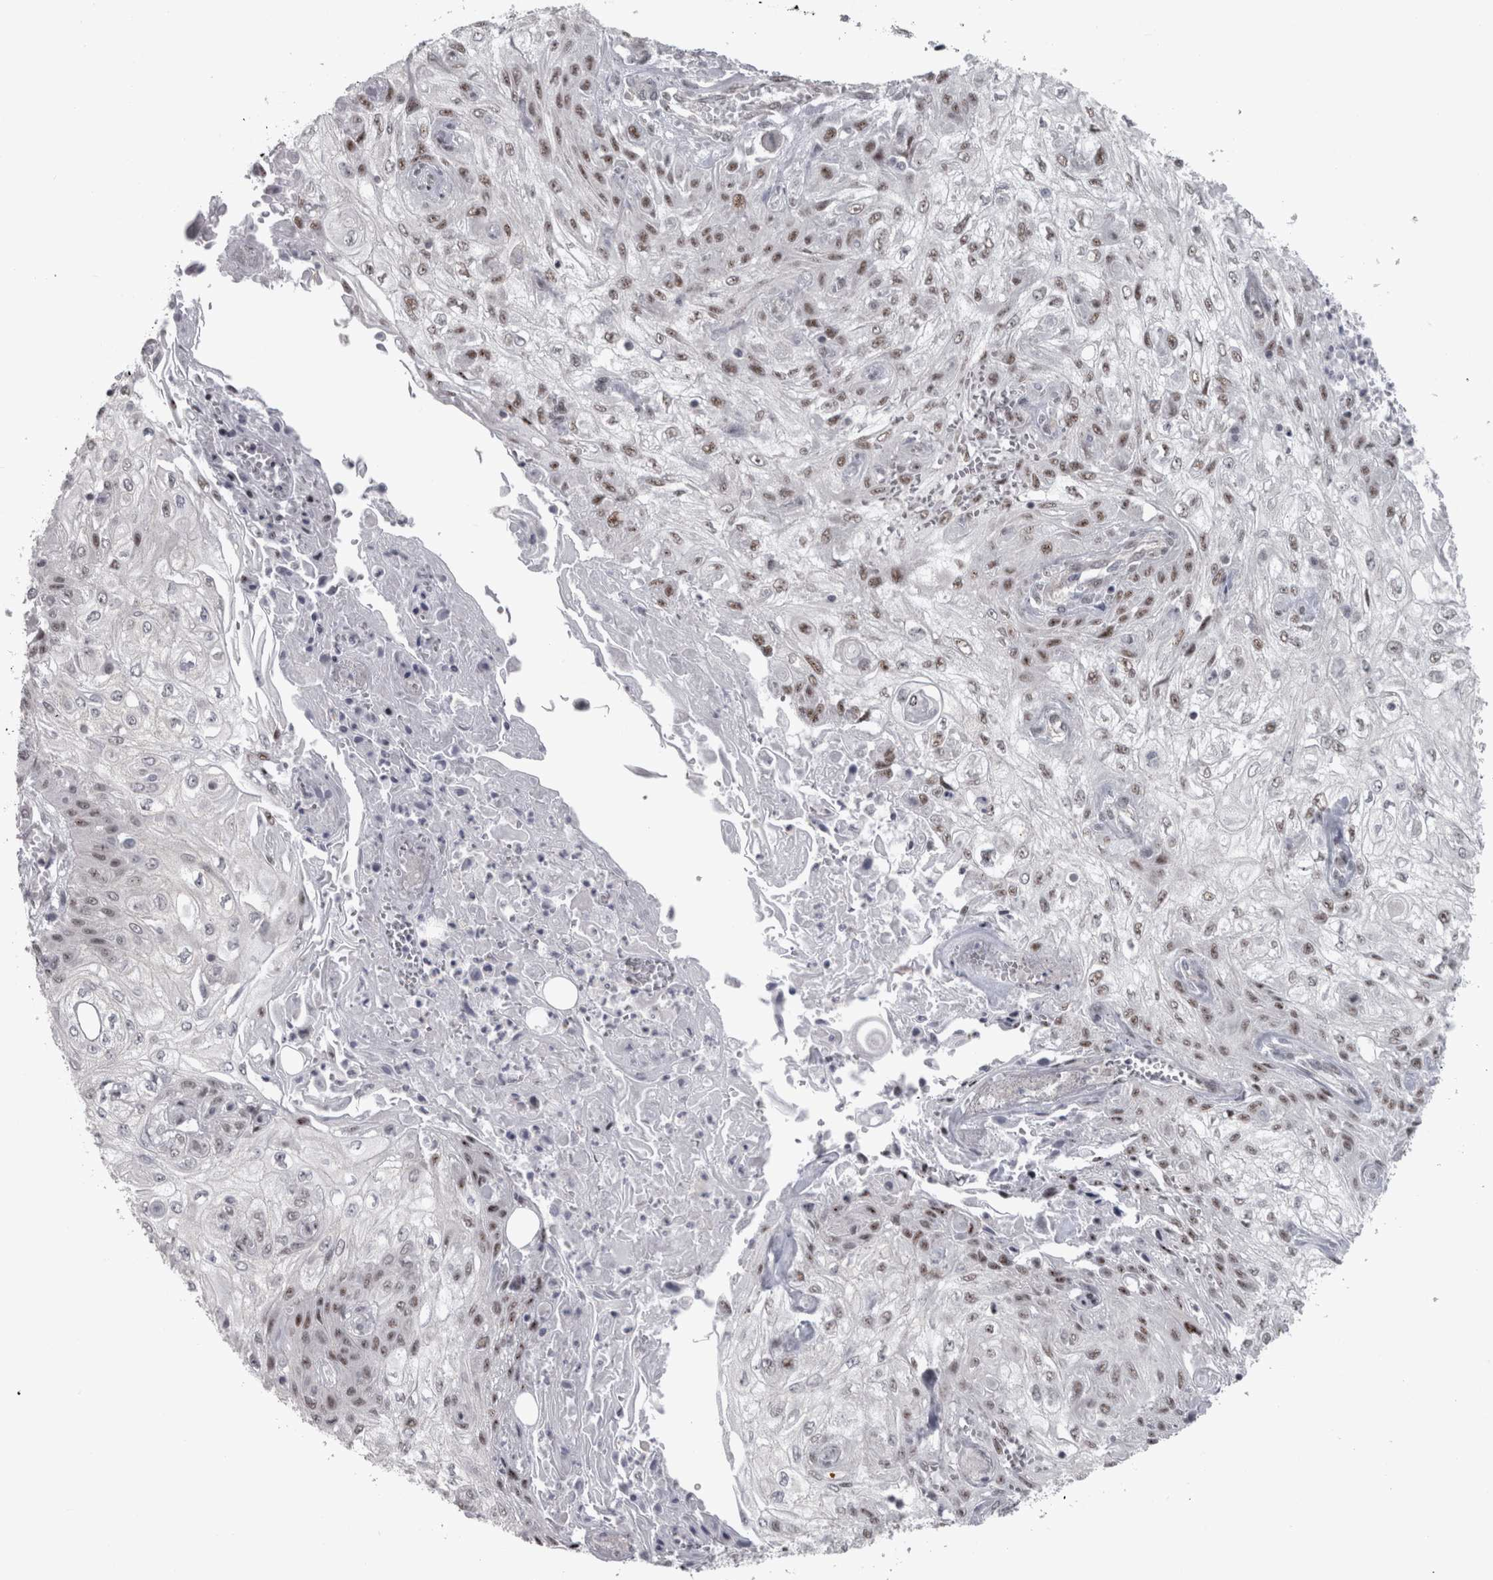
{"staining": {"intensity": "weak", "quantity": ">75%", "location": "nuclear"}, "tissue": "skin cancer", "cell_type": "Tumor cells", "image_type": "cancer", "snomed": [{"axis": "morphology", "description": "Squamous cell carcinoma, NOS"}, {"axis": "morphology", "description": "Squamous cell carcinoma, metastatic, NOS"}, {"axis": "topography", "description": "Skin"}, {"axis": "topography", "description": "Lymph node"}], "caption": "Immunohistochemistry (IHC) photomicrograph of neoplastic tissue: skin metastatic squamous cell carcinoma stained using IHC exhibits low levels of weak protein expression localized specifically in the nuclear of tumor cells, appearing as a nuclear brown color.", "gene": "PPP1R12B", "patient": {"sex": "male", "age": 75}}